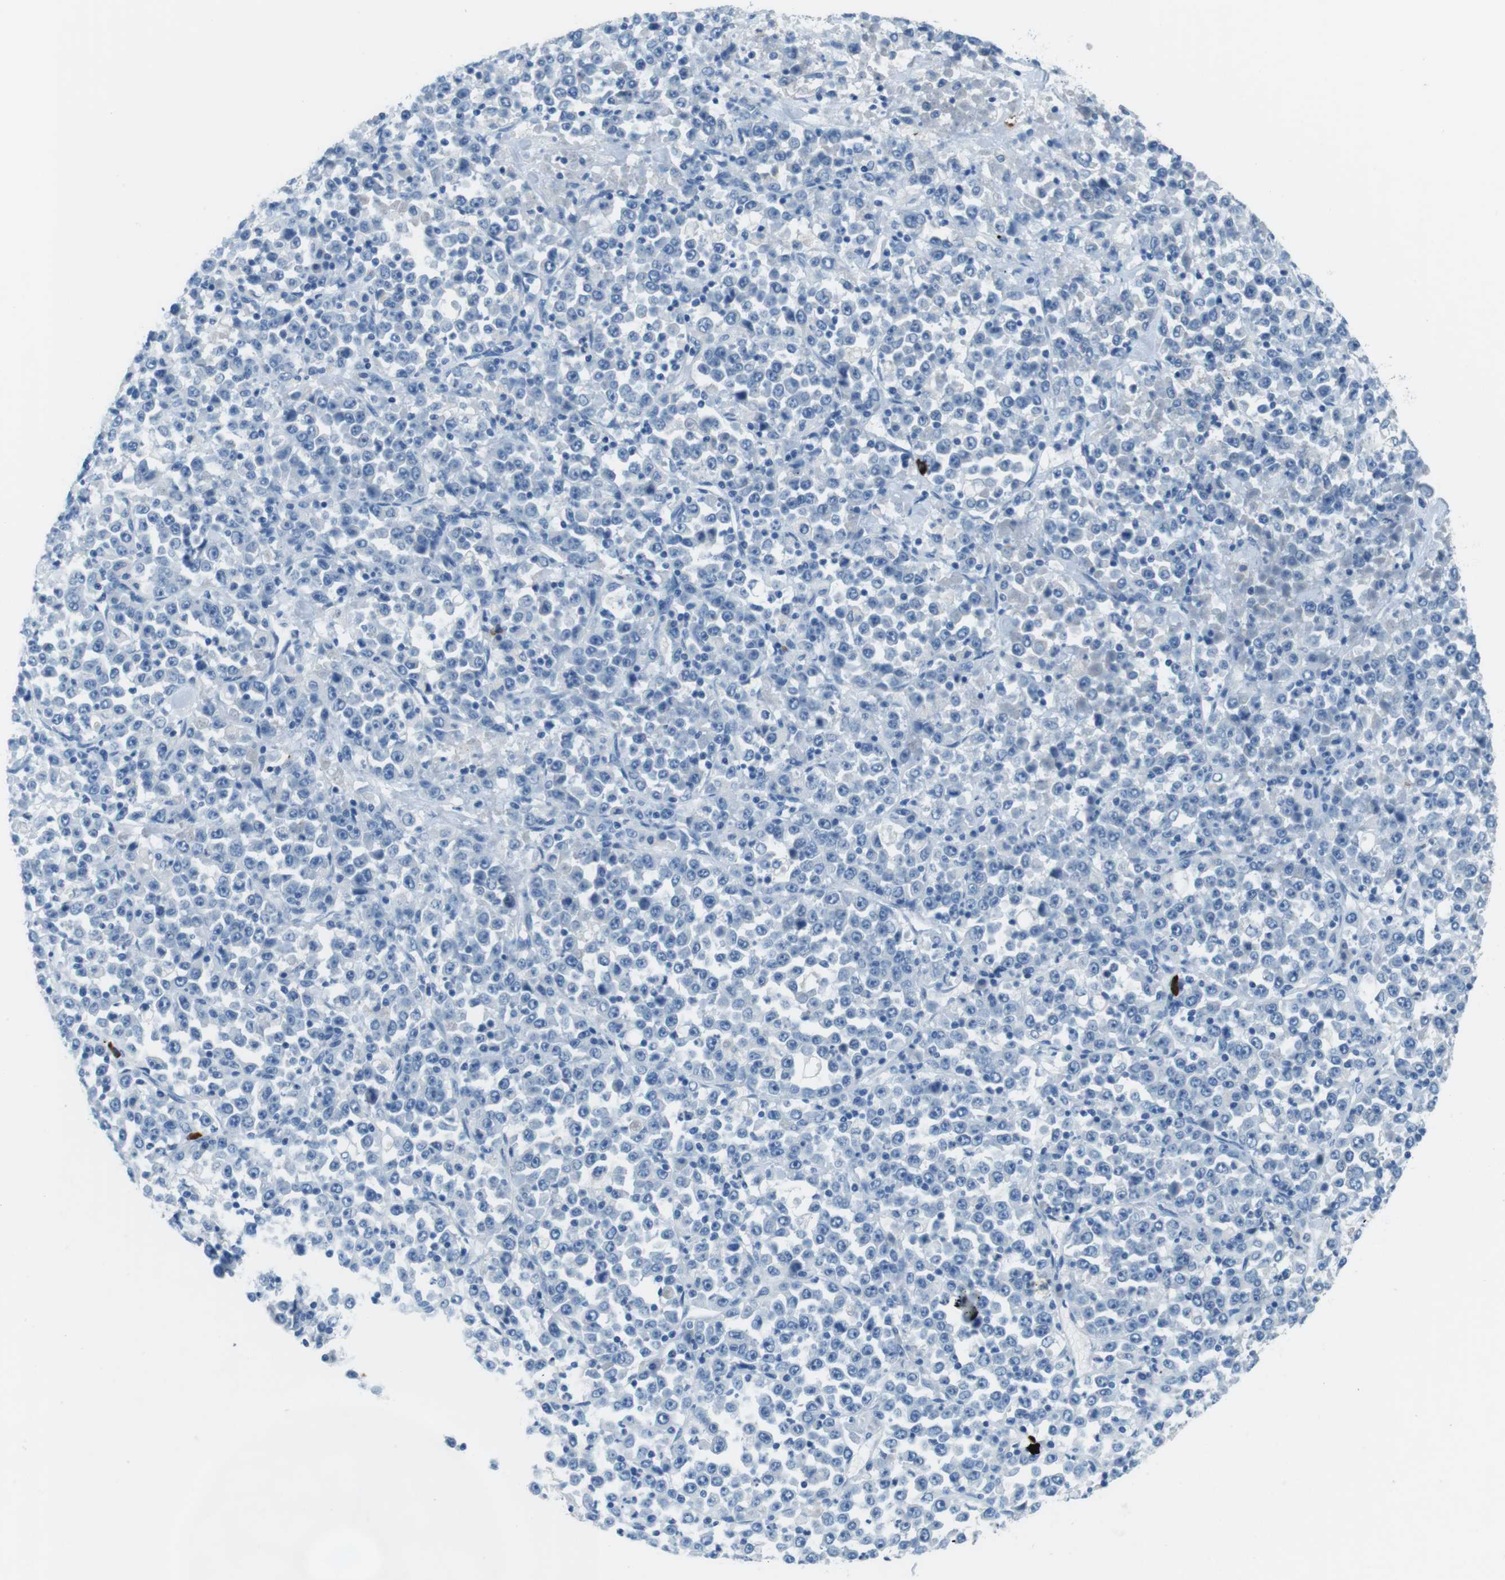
{"staining": {"intensity": "negative", "quantity": "none", "location": "none"}, "tissue": "stomach cancer", "cell_type": "Tumor cells", "image_type": "cancer", "snomed": [{"axis": "morphology", "description": "Normal tissue, NOS"}, {"axis": "morphology", "description": "Adenocarcinoma, NOS"}, {"axis": "topography", "description": "Stomach, upper"}, {"axis": "topography", "description": "Stomach"}], "caption": "A micrograph of adenocarcinoma (stomach) stained for a protein shows no brown staining in tumor cells.", "gene": "SLC35A3", "patient": {"sex": "male", "age": 59}}